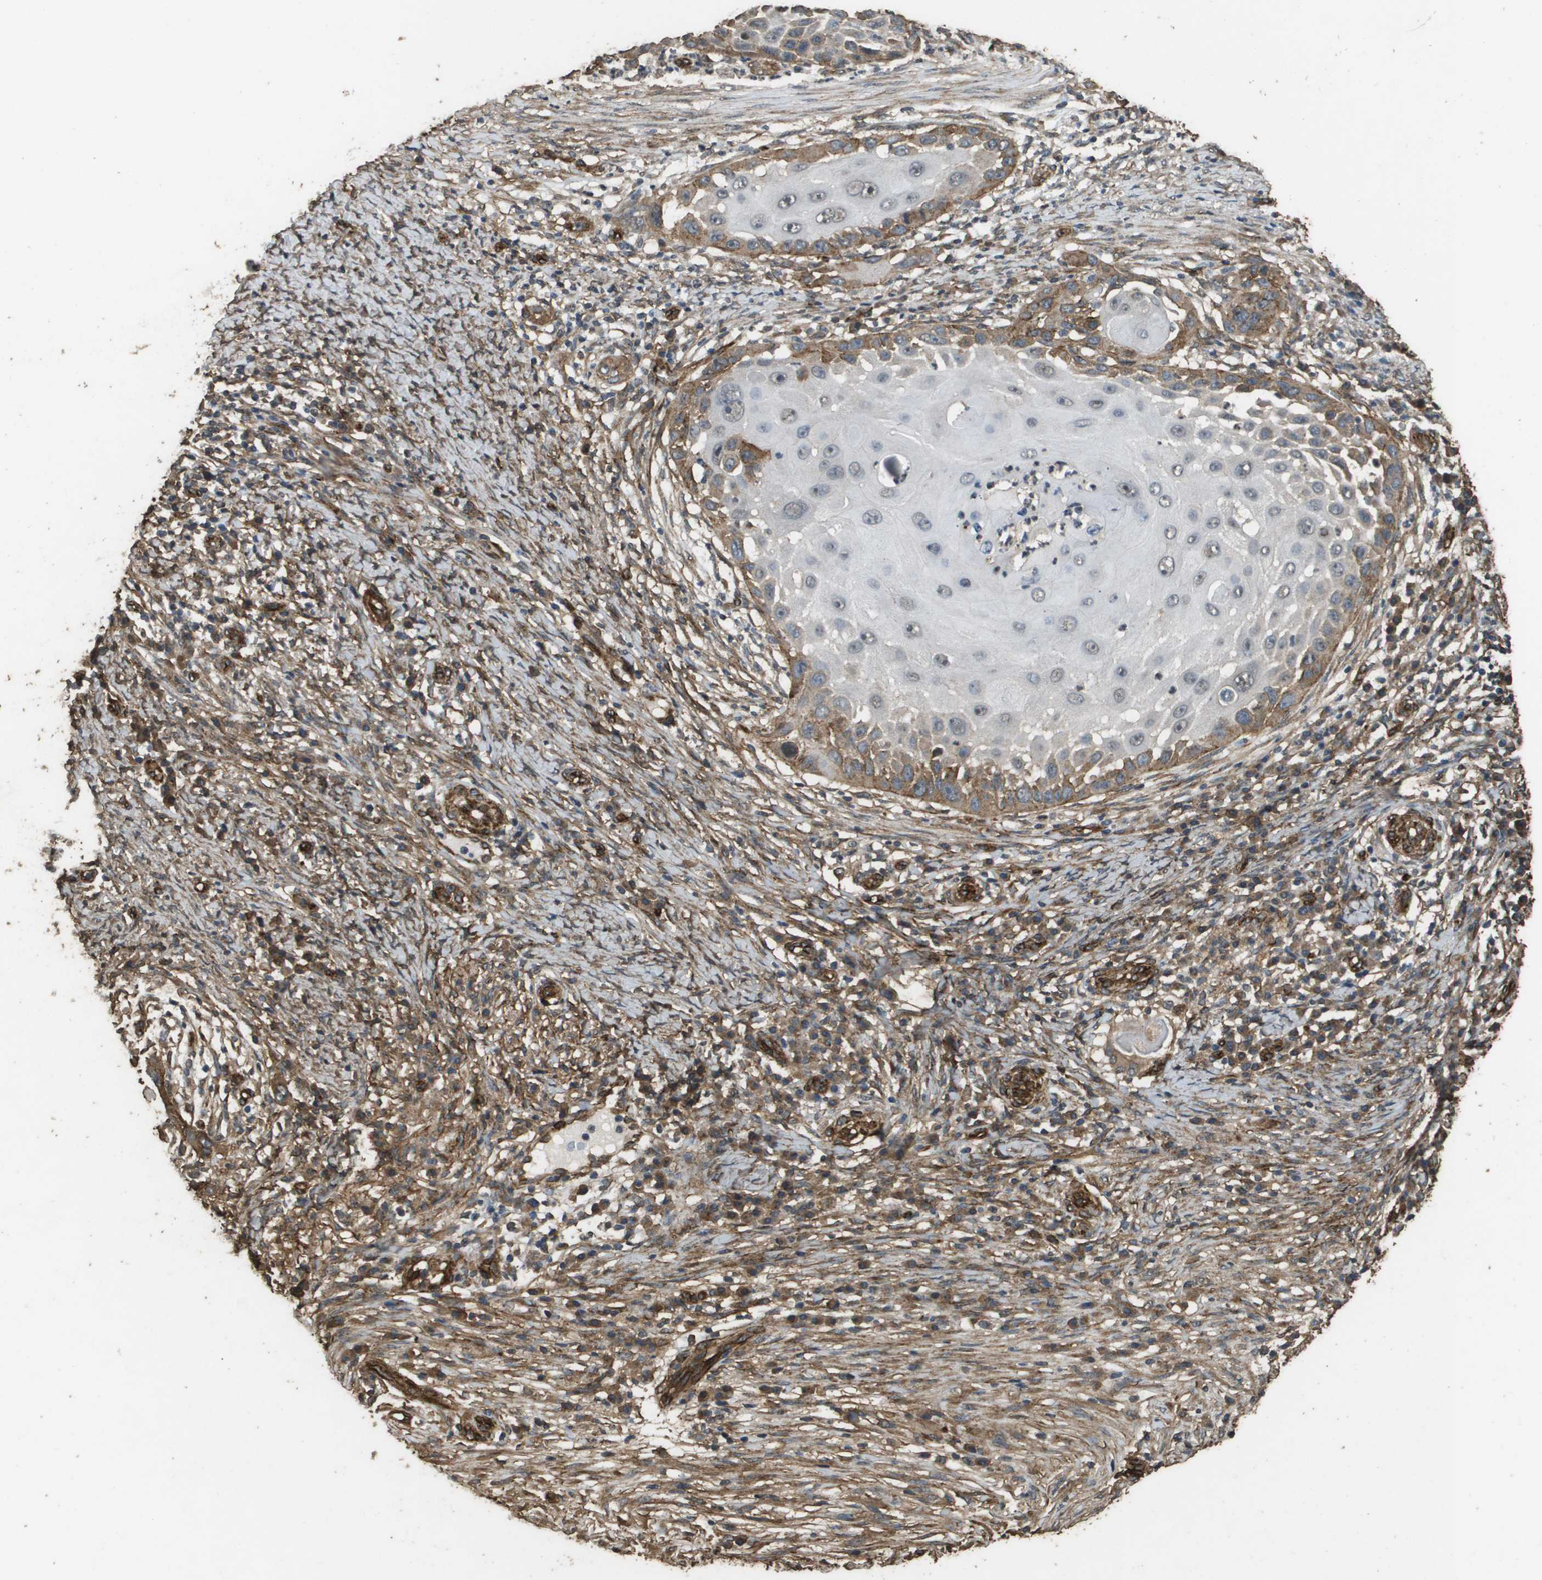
{"staining": {"intensity": "moderate", "quantity": "25%-75%", "location": "cytoplasmic/membranous"}, "tissue": "skin cancer", "cell_type": "Tumor cells", "image_type": "cancer", "snomed": [{"axis": "morphology", "description": "Squamous cell carcinoma, NOS"}, {"axis": "topography", "description": "Skin"}], "caption": "Immunohistochemical staining of skin cancer demonstrates medium levels of moderate cytoplasmic/membranous staining in approximately 25%-75% of tumor cells.", "gene": "AAMP", "patient": {"sex": "female", "age": 44}}